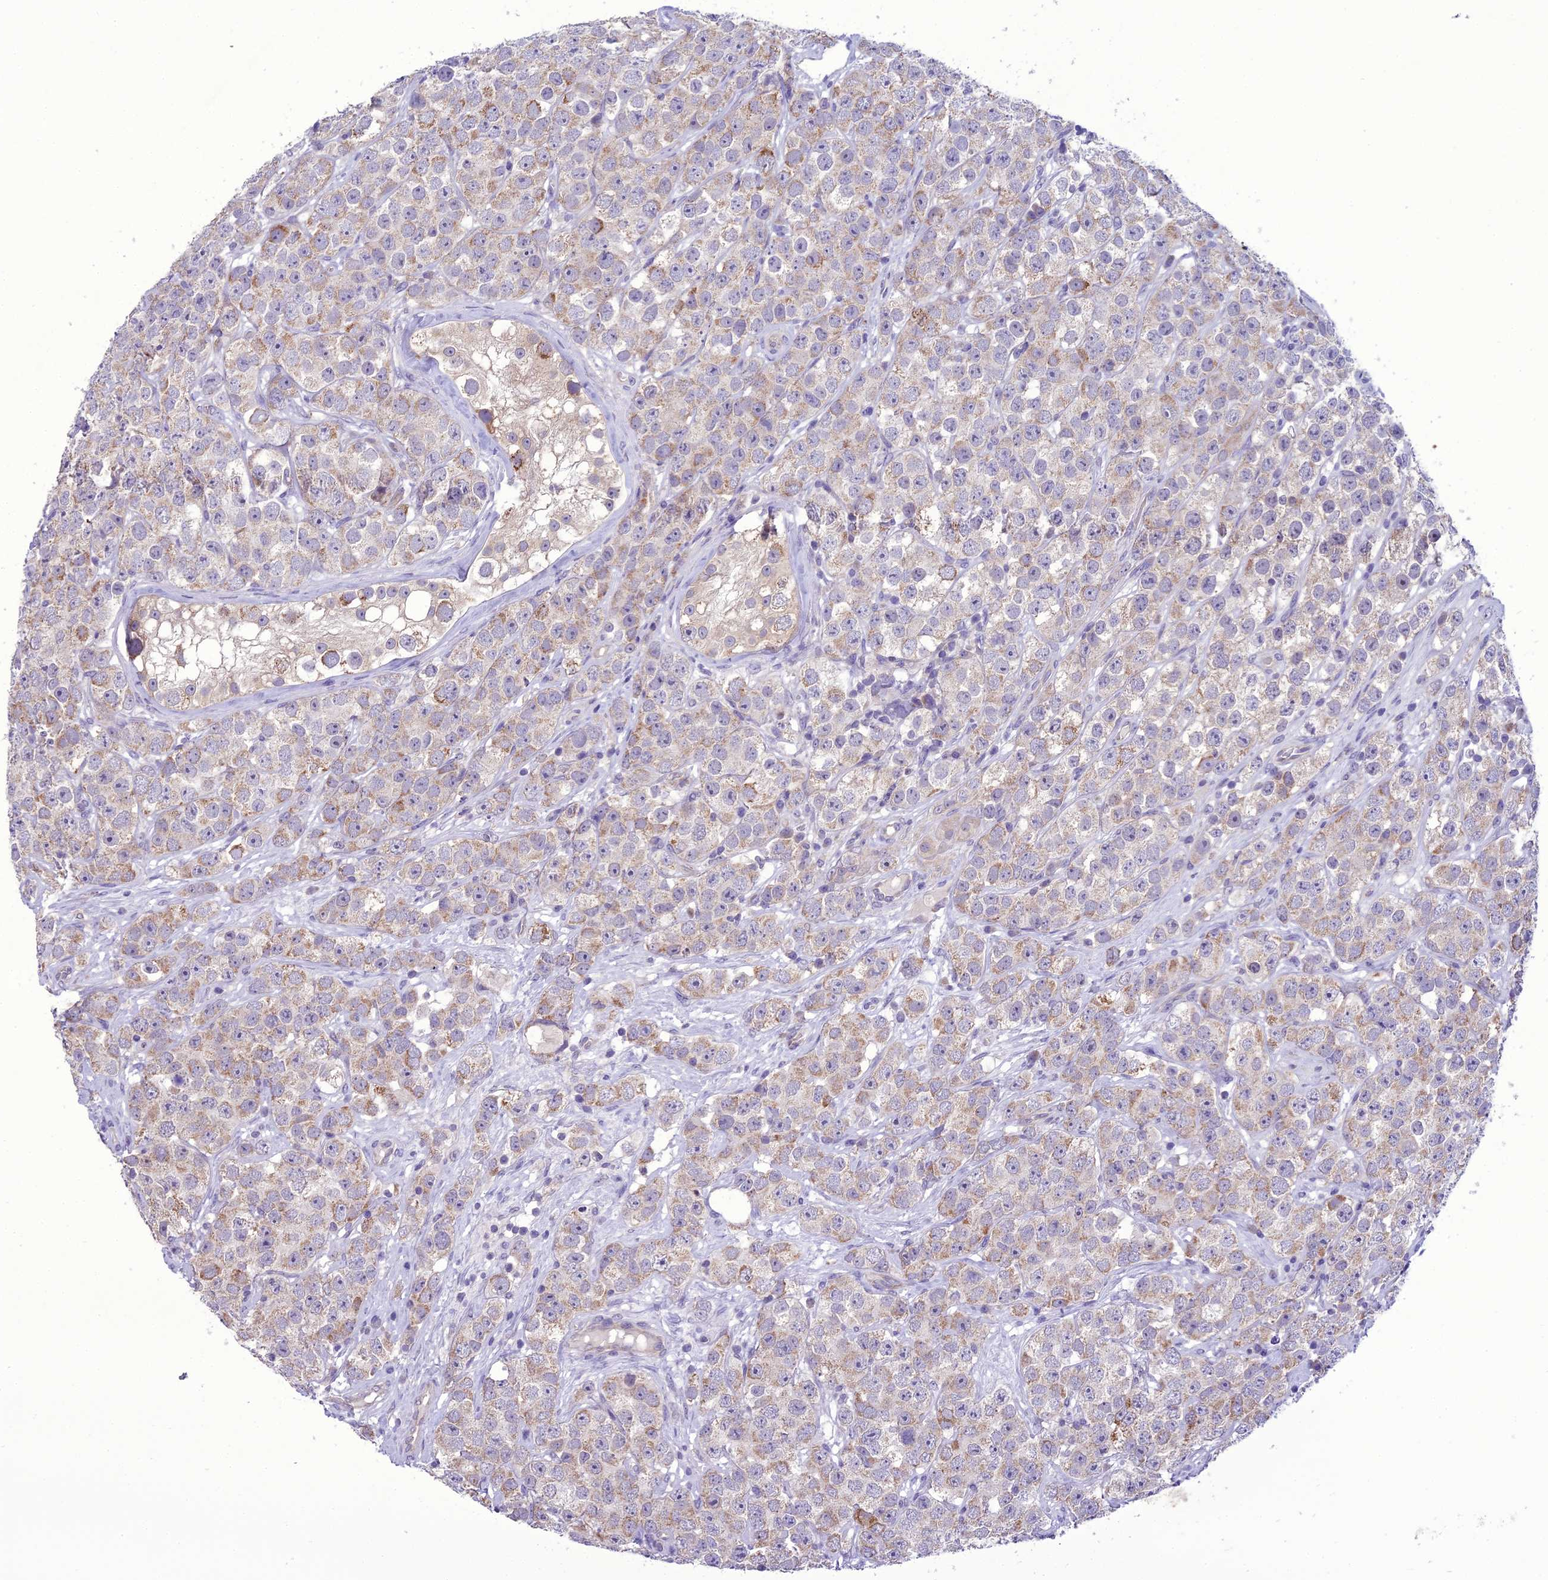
{"staining": {"intensity": "weak", "quantity": ">75%", "location": "cytoplasmic/membranous"}, "tissue": "testis cancer", "cell_type": "Tumor cells", "image_type": "cancer", "snomed": [{"axis": "morphology", "description": "Seminoma, NOS"}, {"axis": "topography", "description": "Testis"}], "caption": "Protein staining of testis seminoma tissue reveals weak cytoplasmic/membranous positivity in approximately >75% of tumor cells. (brown staining indicates protein expression, while blue staining denotes nuclei).", "gene": "SCRT1", "patient": {"sex": "male", "age": 28}}